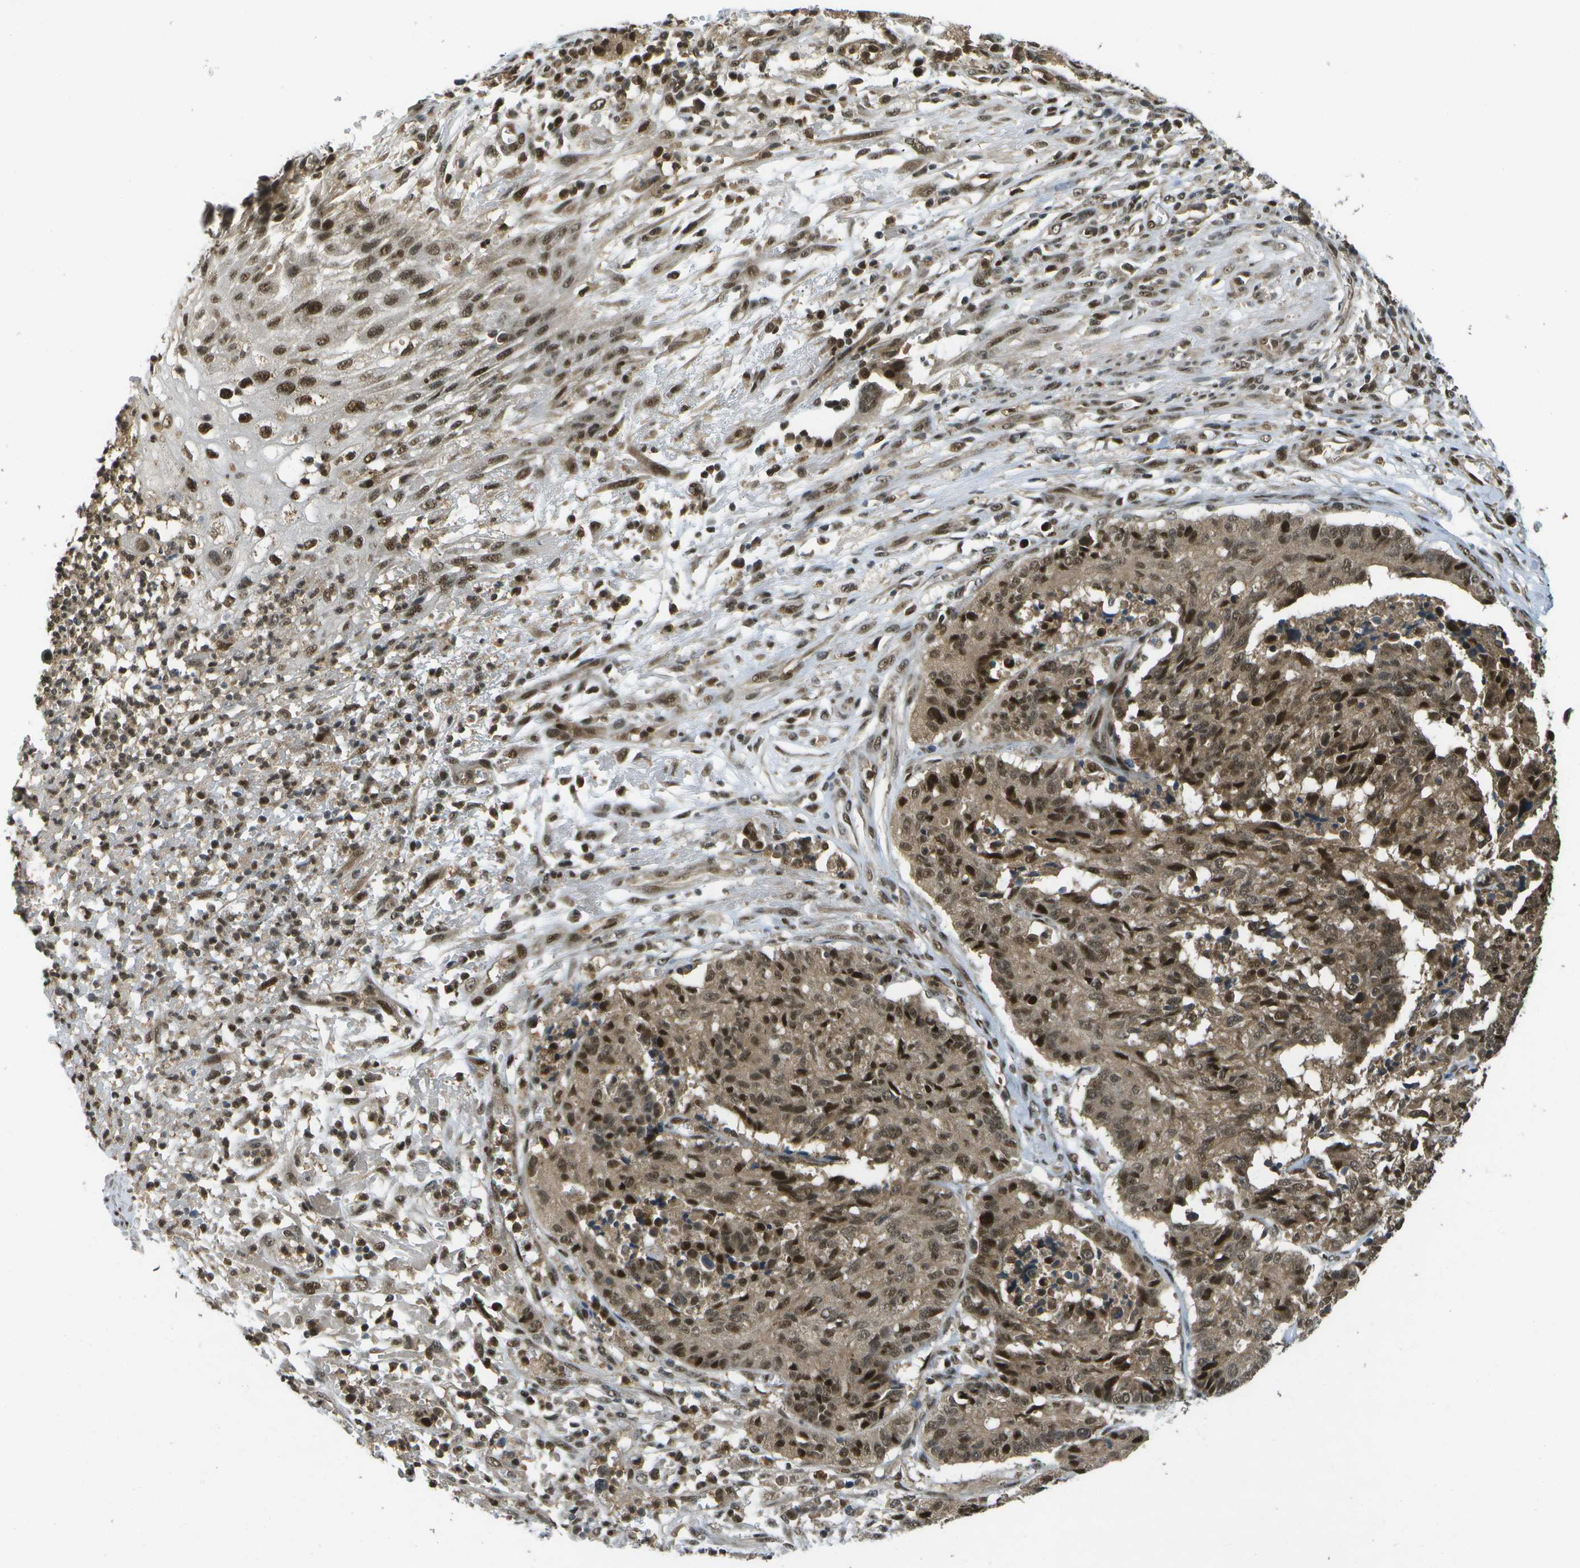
{"staining": {"intensity": "moderate", "quantity": ">75%", "location": "cytoplasmic/membranous,nuclear"}, "tissue": "cervical cancer", "cell_type": "Tumor cells", "image_type": "cancer", "snomed": [{"axis": "morphology", "description": "Squamous cell carcinoma, NOS"}, {"axis": "topography", "description": "Cervix"}], "caption": "IHC (DAB) staining of cervical cancer (squamous cell carcinoma) displays moderate cytoplasmic/membranous and nuclear protein expression in approximately >75% of tumor cells.", "gene": "GANC", "patient": {"sex": "female", "age": 35}}